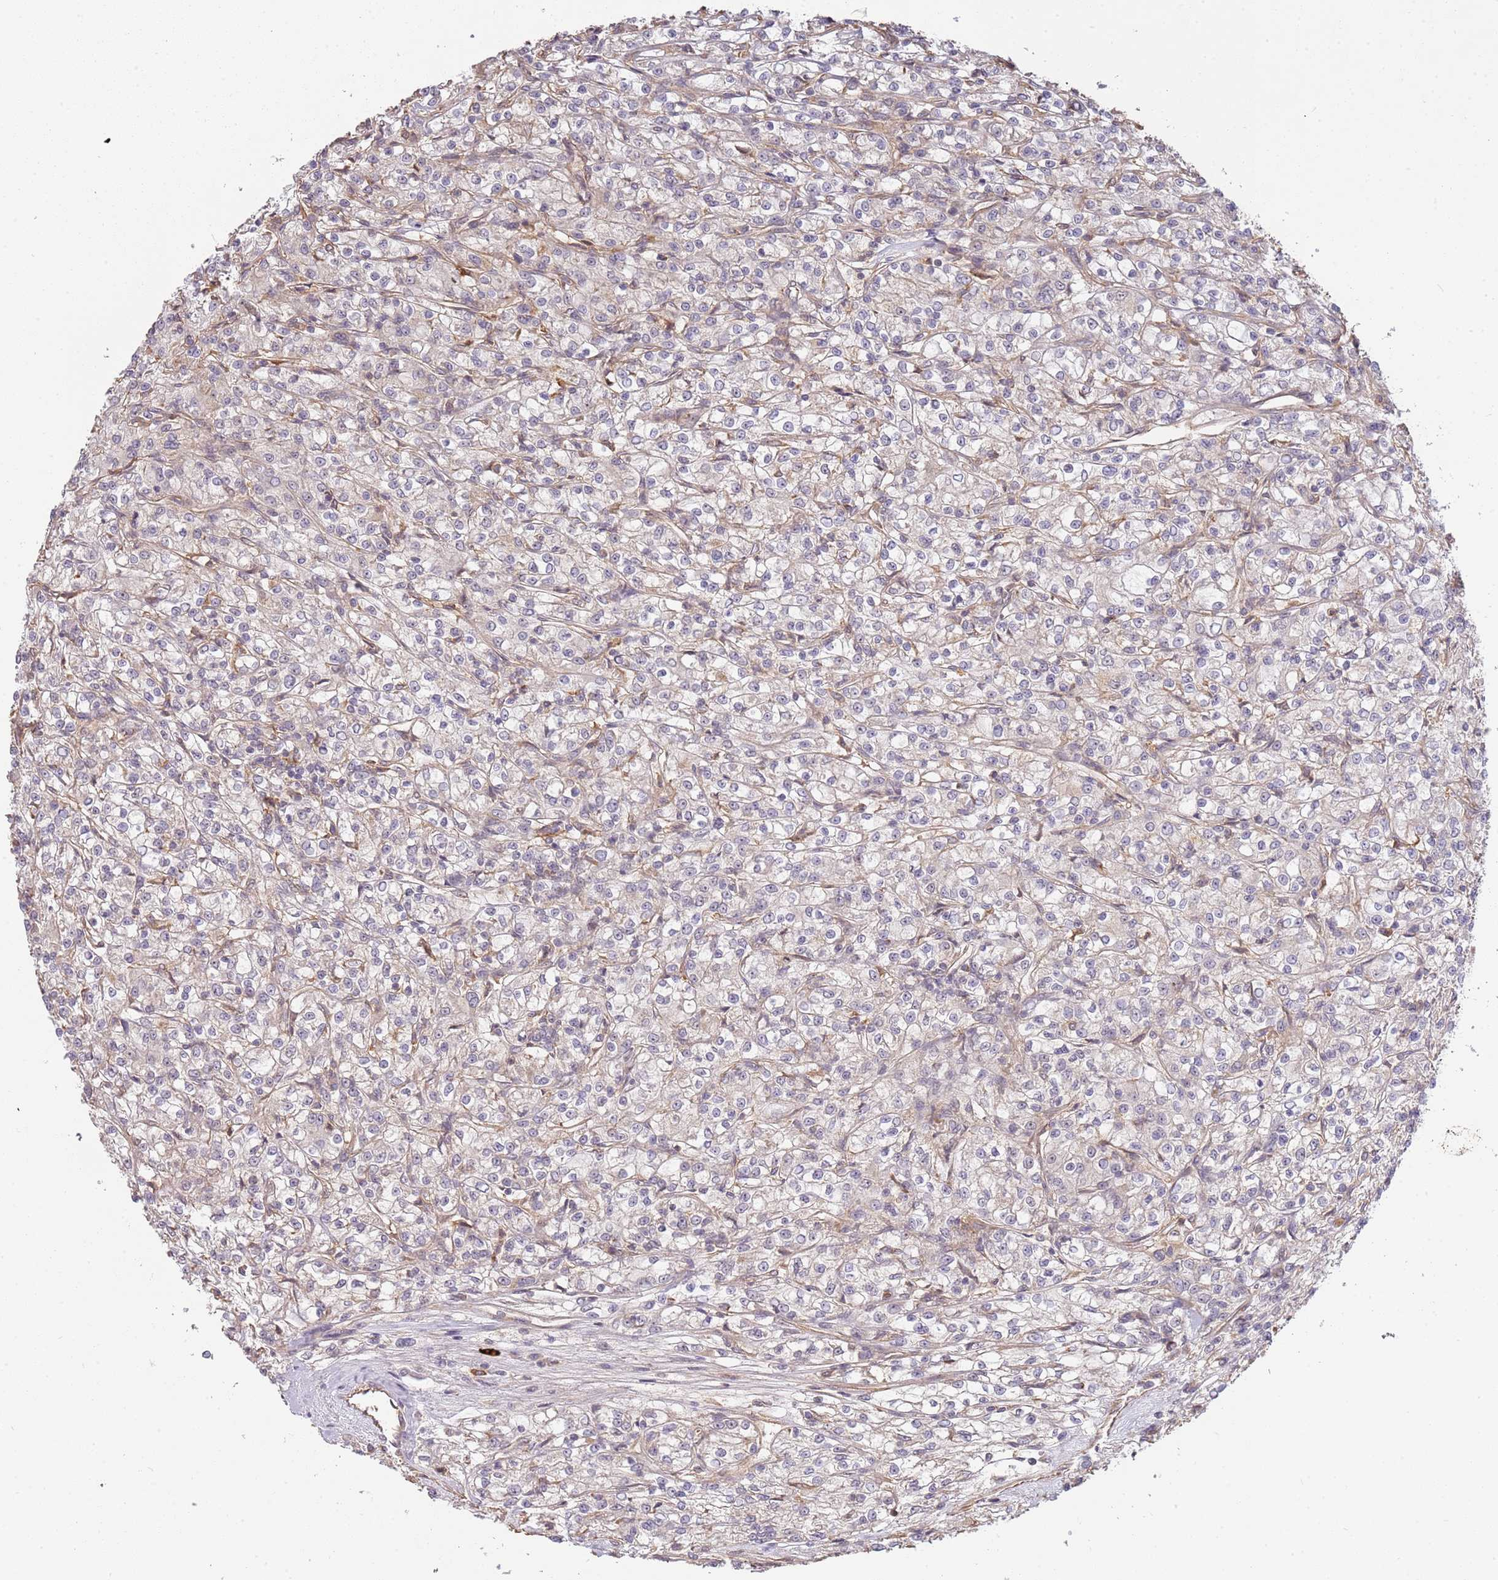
{"staining": {"intensity": "negative", "quantity": "none", "location": "none"}, "tissue": "renal cancer", "cell_type": "Tumor cells", "image_type": "cancer", "snomed": [{"axis": "morphology", "description": "Adenocarcinoma, NOS"}, {"axis": "topography", "description": "Kidney"}], "caption": "DAB immunohistochemical staining of human renal adenocarcinoma shows no significant positivity in tumor cells.", "gene": "SURF2", "patient": {"sex": "female", "age": 59}}